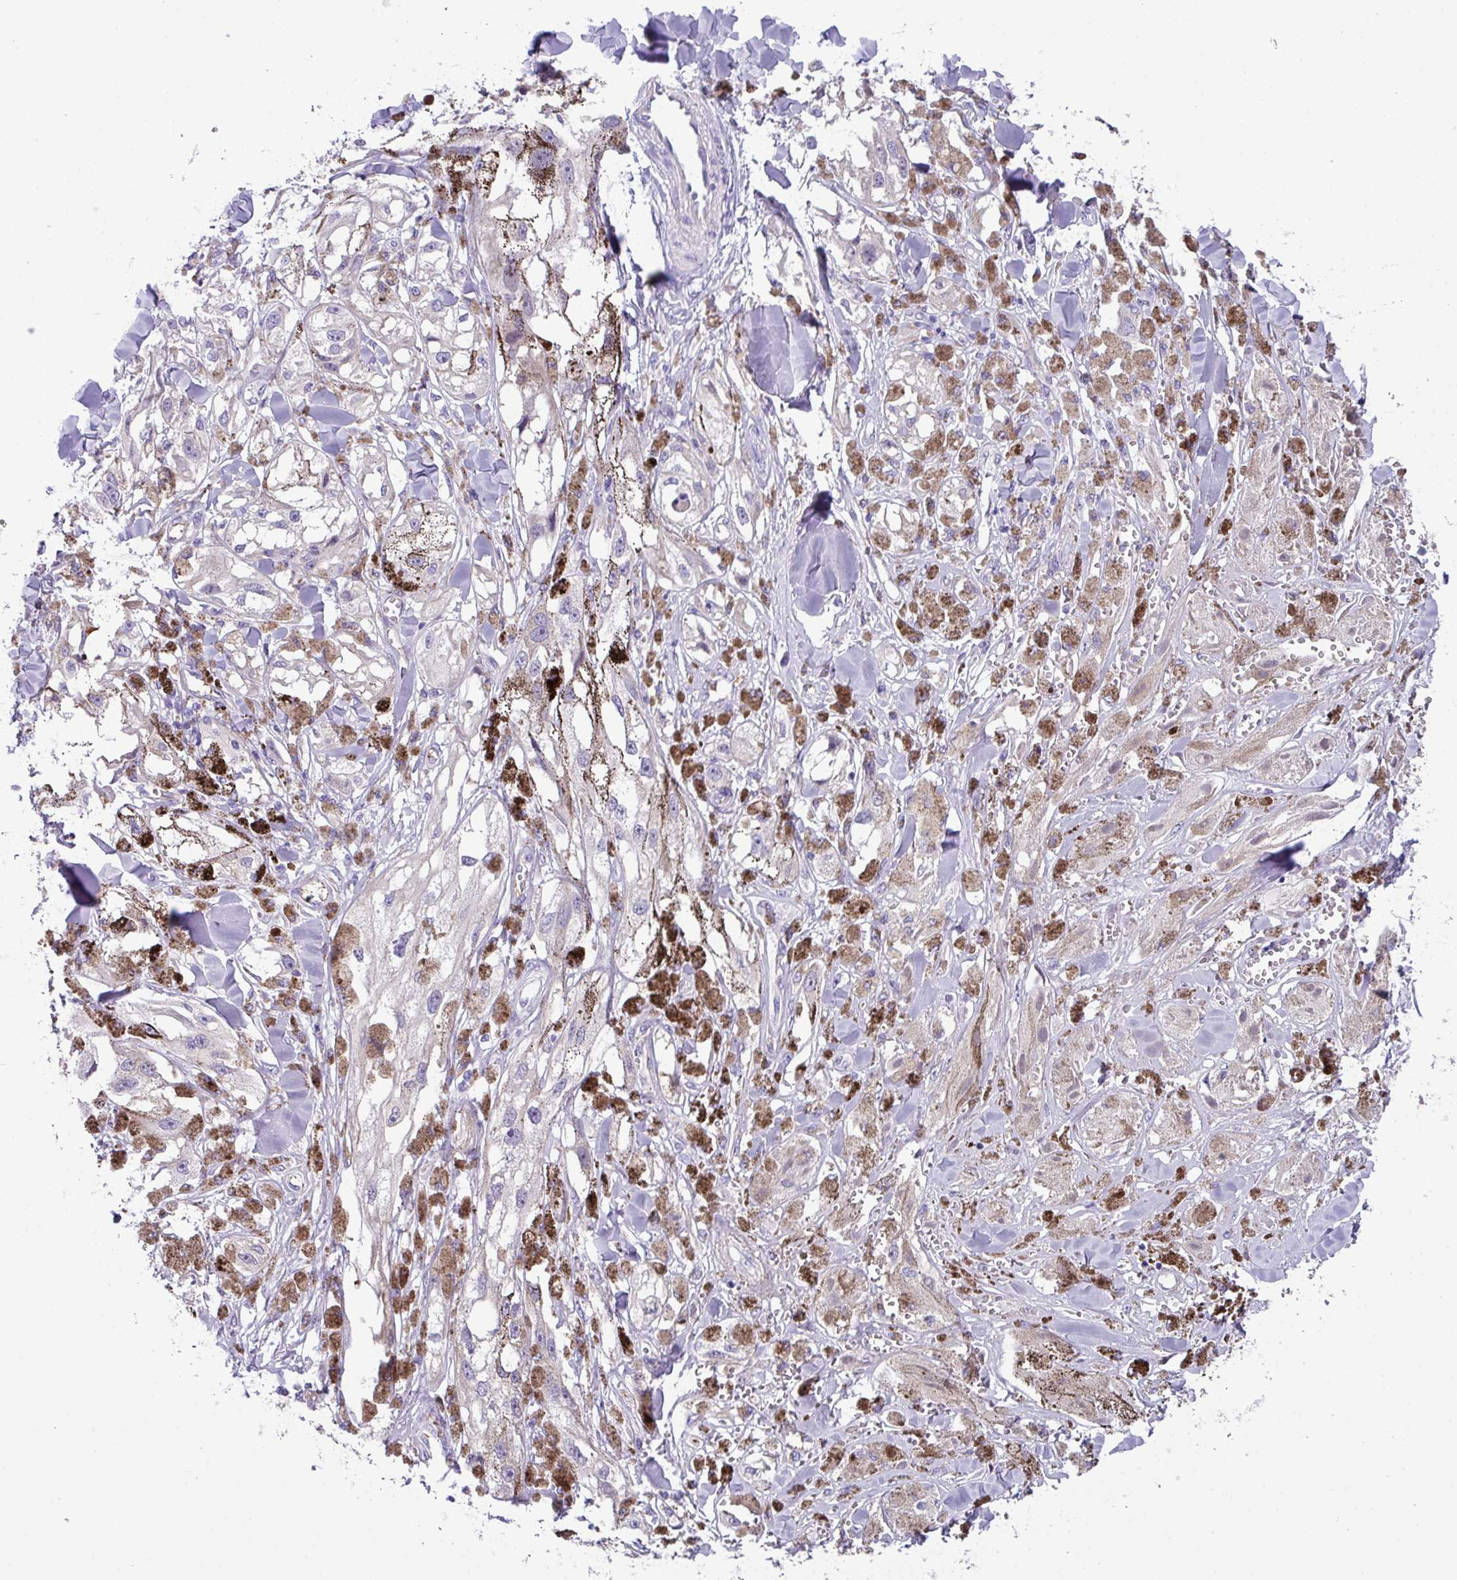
{"staining": {"intensity": "negative", "quantity": "none", "location": "none"}, "tissue": "melanoma", "cell_type": "Tumor cells", "image_type": "cancer", "snomed": [{"axis": "morphology", "description": "Malignant melanoma, NOS"}, {"axis": "topography", "description": "Skin"}], "caption": "Immunohistochemistry histopathology image of malignant melanoma stained for a protein (brown), which shows no expression in tumor cells.", "gene": "DNAL1", "patient": {"sex": "male", "age": 88}}